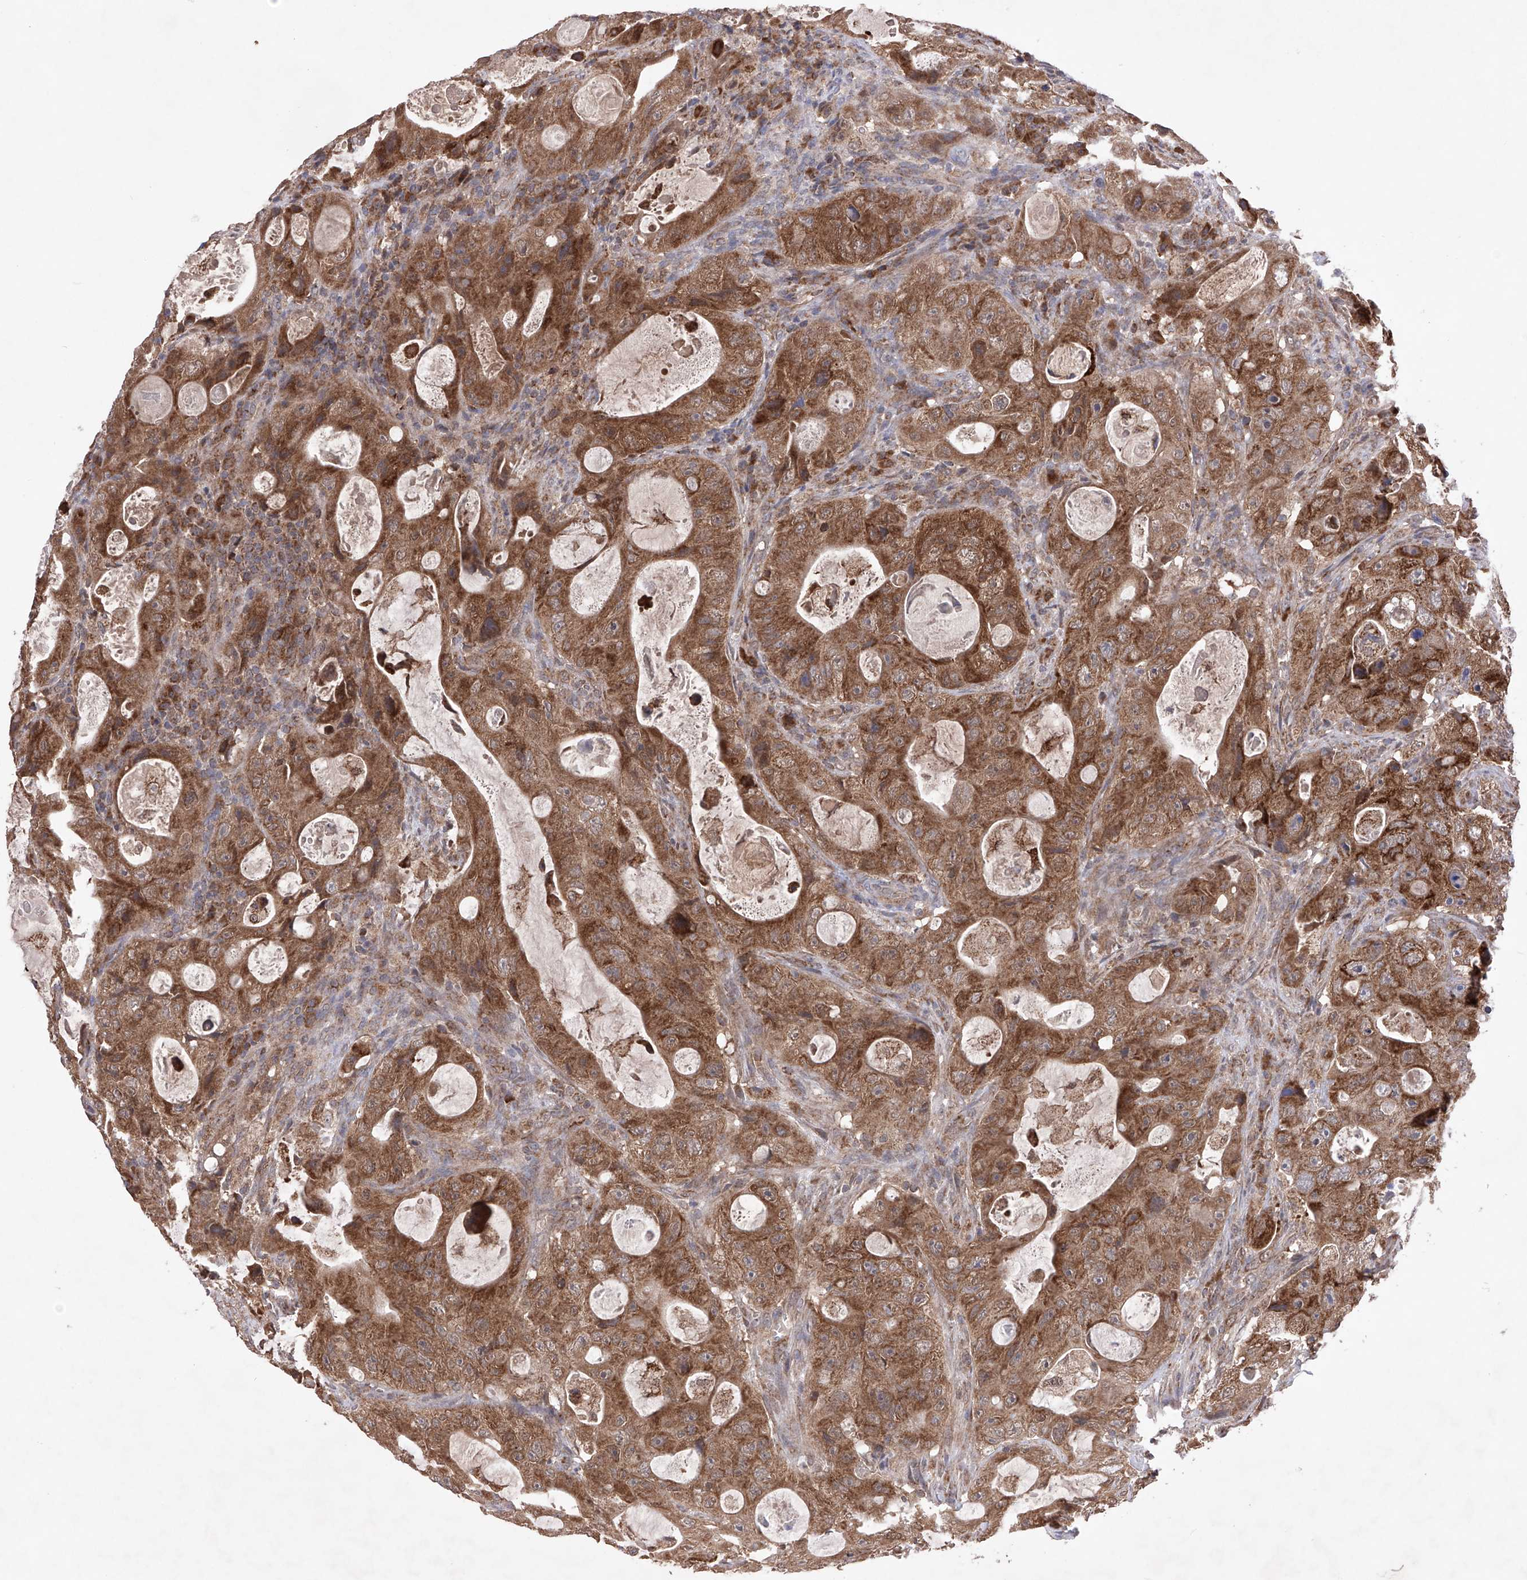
{"staining": {"intensity": "strong", "quantity": ">75%", "location": "cytoplasmic/membranous"}, "tissue": "colorectal cancer", "cell_type": "Tumor cells", "image_type": "cancer", "snomed": [{"axis": "morphology", "description": "Adenocarcinoma, NOS"}, {"axis": "topography", "description": "Colon"}], "caption": "Immunohistochemistry of colorectal cancer (adenocarcinoma) reveals high levels of strong cytoplasmic/membranous positivity in approximately >75% of tumor cells.", "gene": "SDHAF4", "patient": {"sex": "female", "age": 46}}